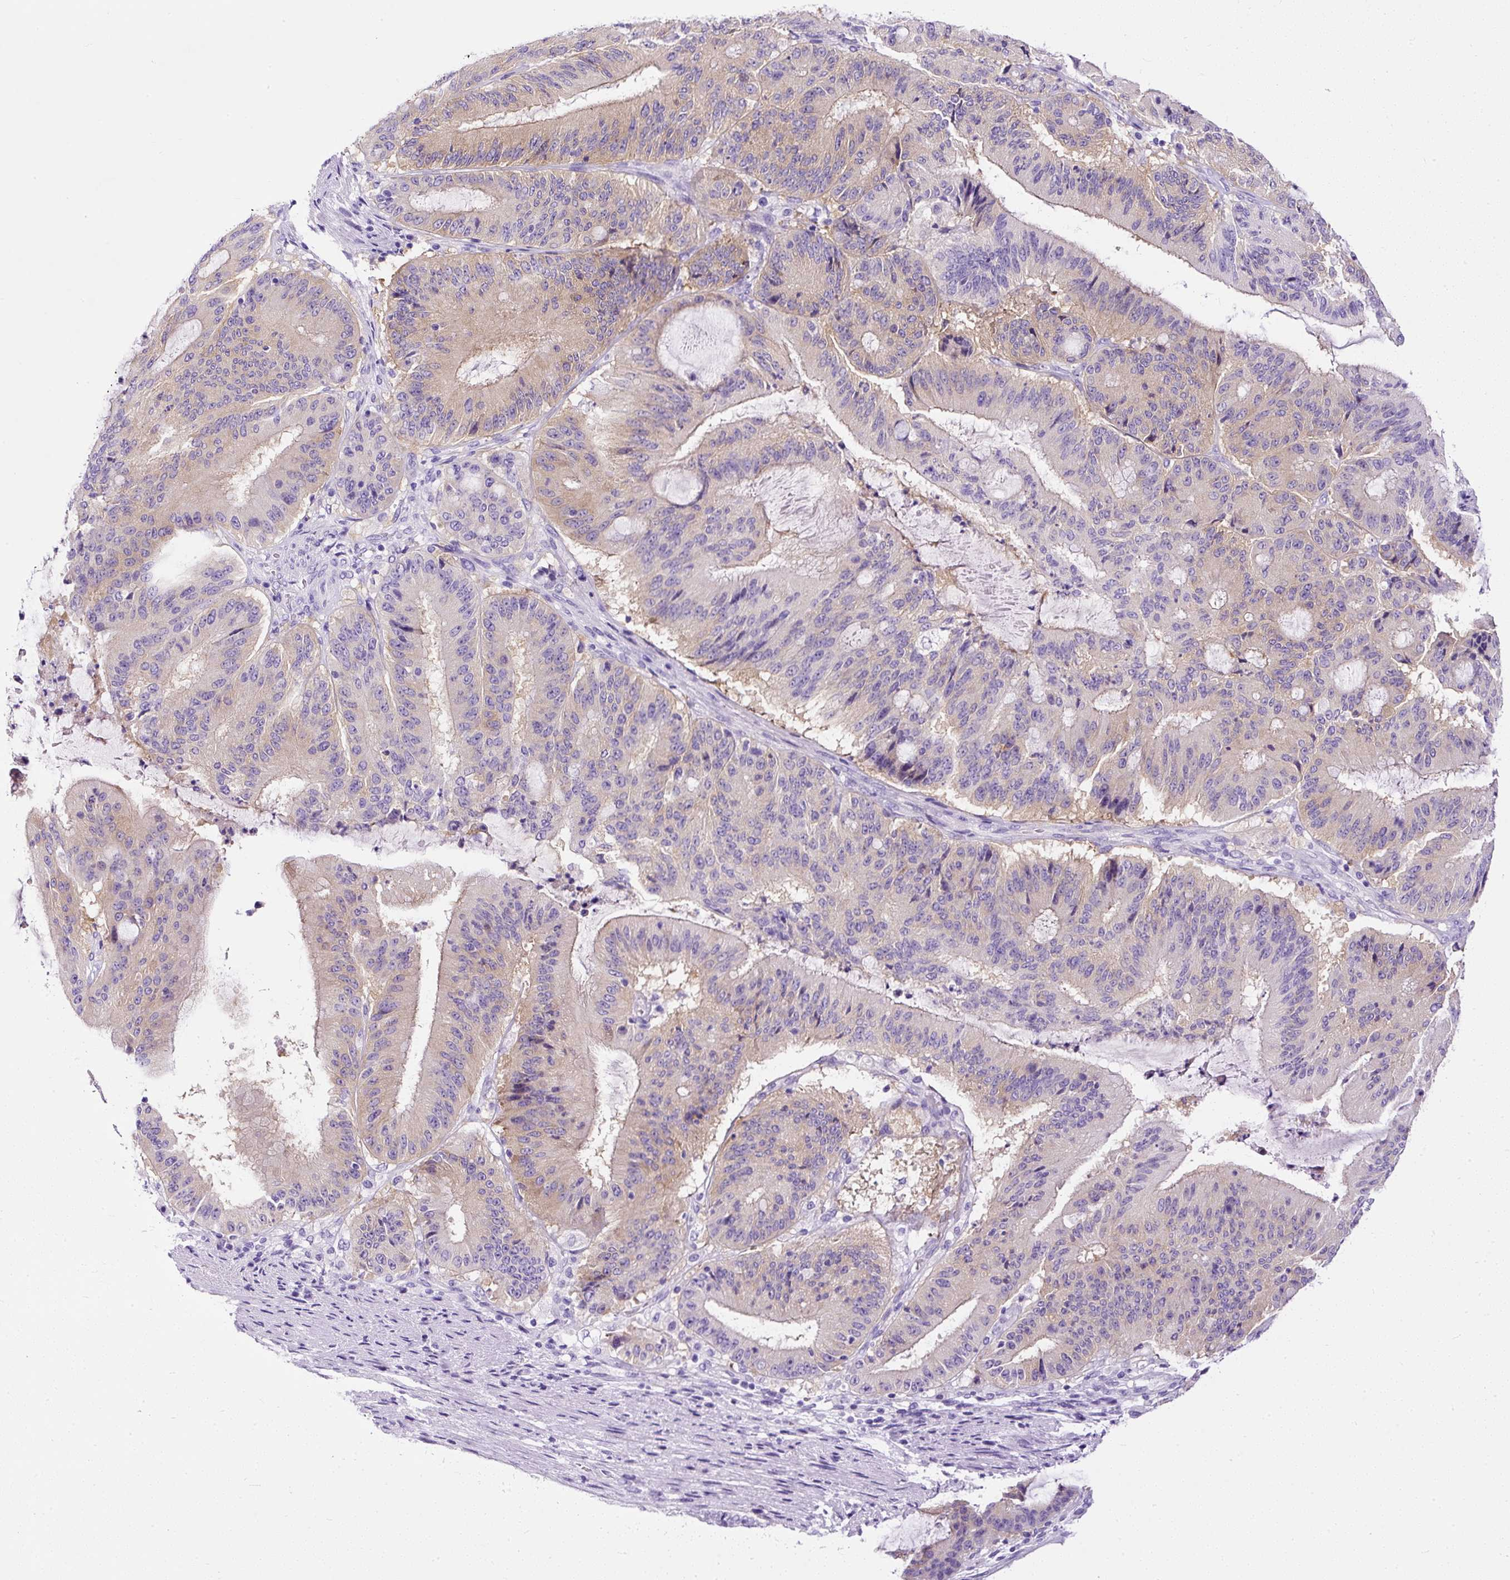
{"staining": {"intensity": "weak", "quantity": "<25%", "location": "cytoplasmic/membranous"}, "tissue": "liver cancer", "cell_type": "Tumor cells", "image_type": "cancer", "snomed": [{"axis": "morphology", "description": "Normal tissue, NOS"}, {"axis": "morphology", "description": "Cholangiocarcinoma"}, {"axis": "topography", "description": "Liver"}, {"axis": "topography", "description": "Peripheral nerve tissue"}], "caption": "This is an IHC micrograph of human liver cancer. There is no positivity in tumor cells.", "gene": "STOX2", "patient": {"sex": "female", "age": 73}}